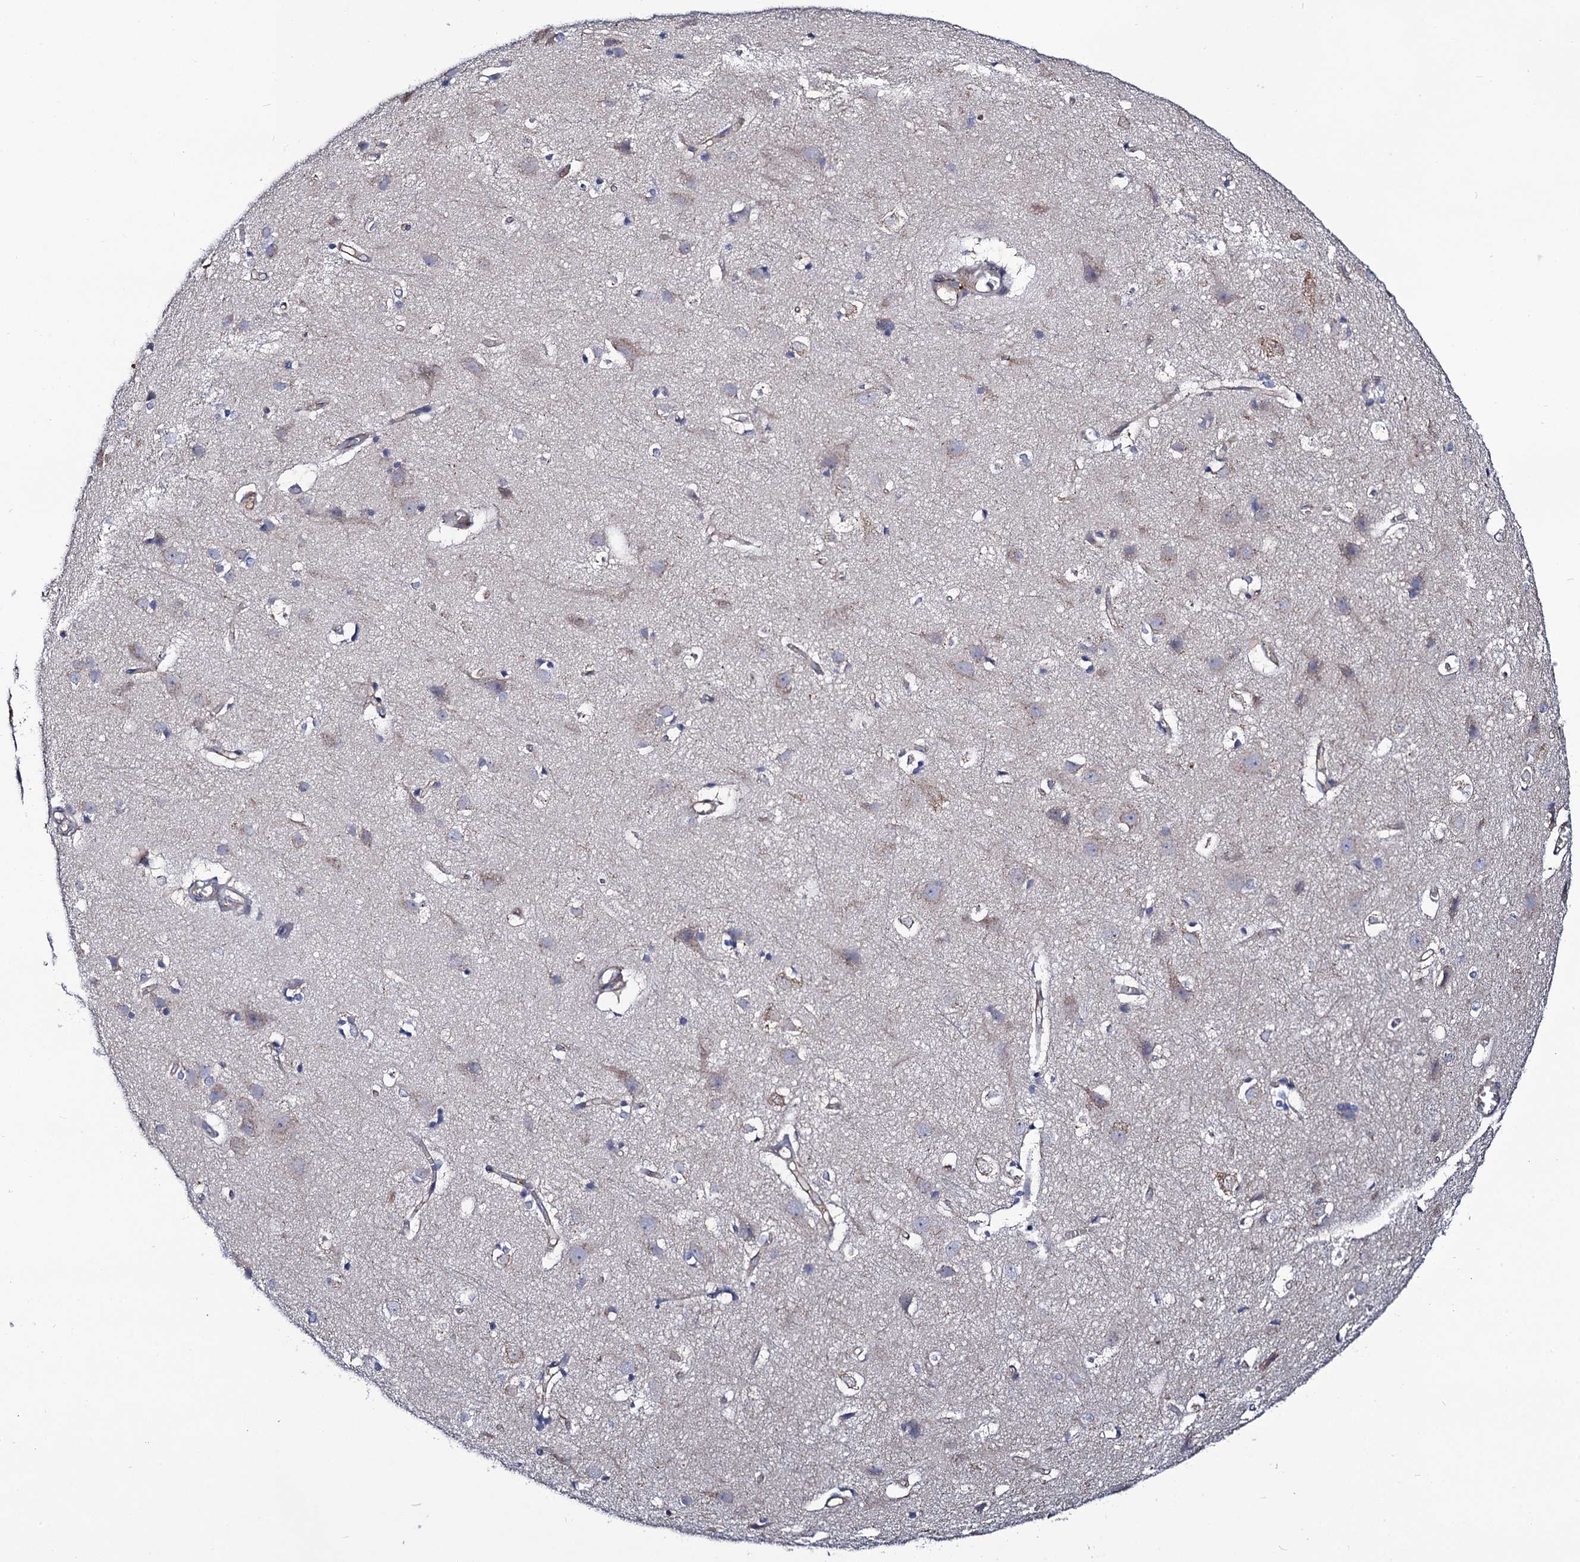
{"staining": {"intensity": "weak", "quantity": ">75%", "location": "cytoplasmic/membranous"}, "tissue": "cerebral cortex", "cell_type": "Endothelial cells", "image_type": "normal", "snomed": [{"axis": "morphology", "description": "Normal tissue, NOS"}, {"axis": "topography", "description": "Cerebral cortex"}], "caption": "A brown stain highlights weak cytoplasmic/membranous positivity of a protein in endothelial cells of unremarkable cerebral cortex.", "gene": "DYDC1", "patient": {"sex": "male", "age": 54}}